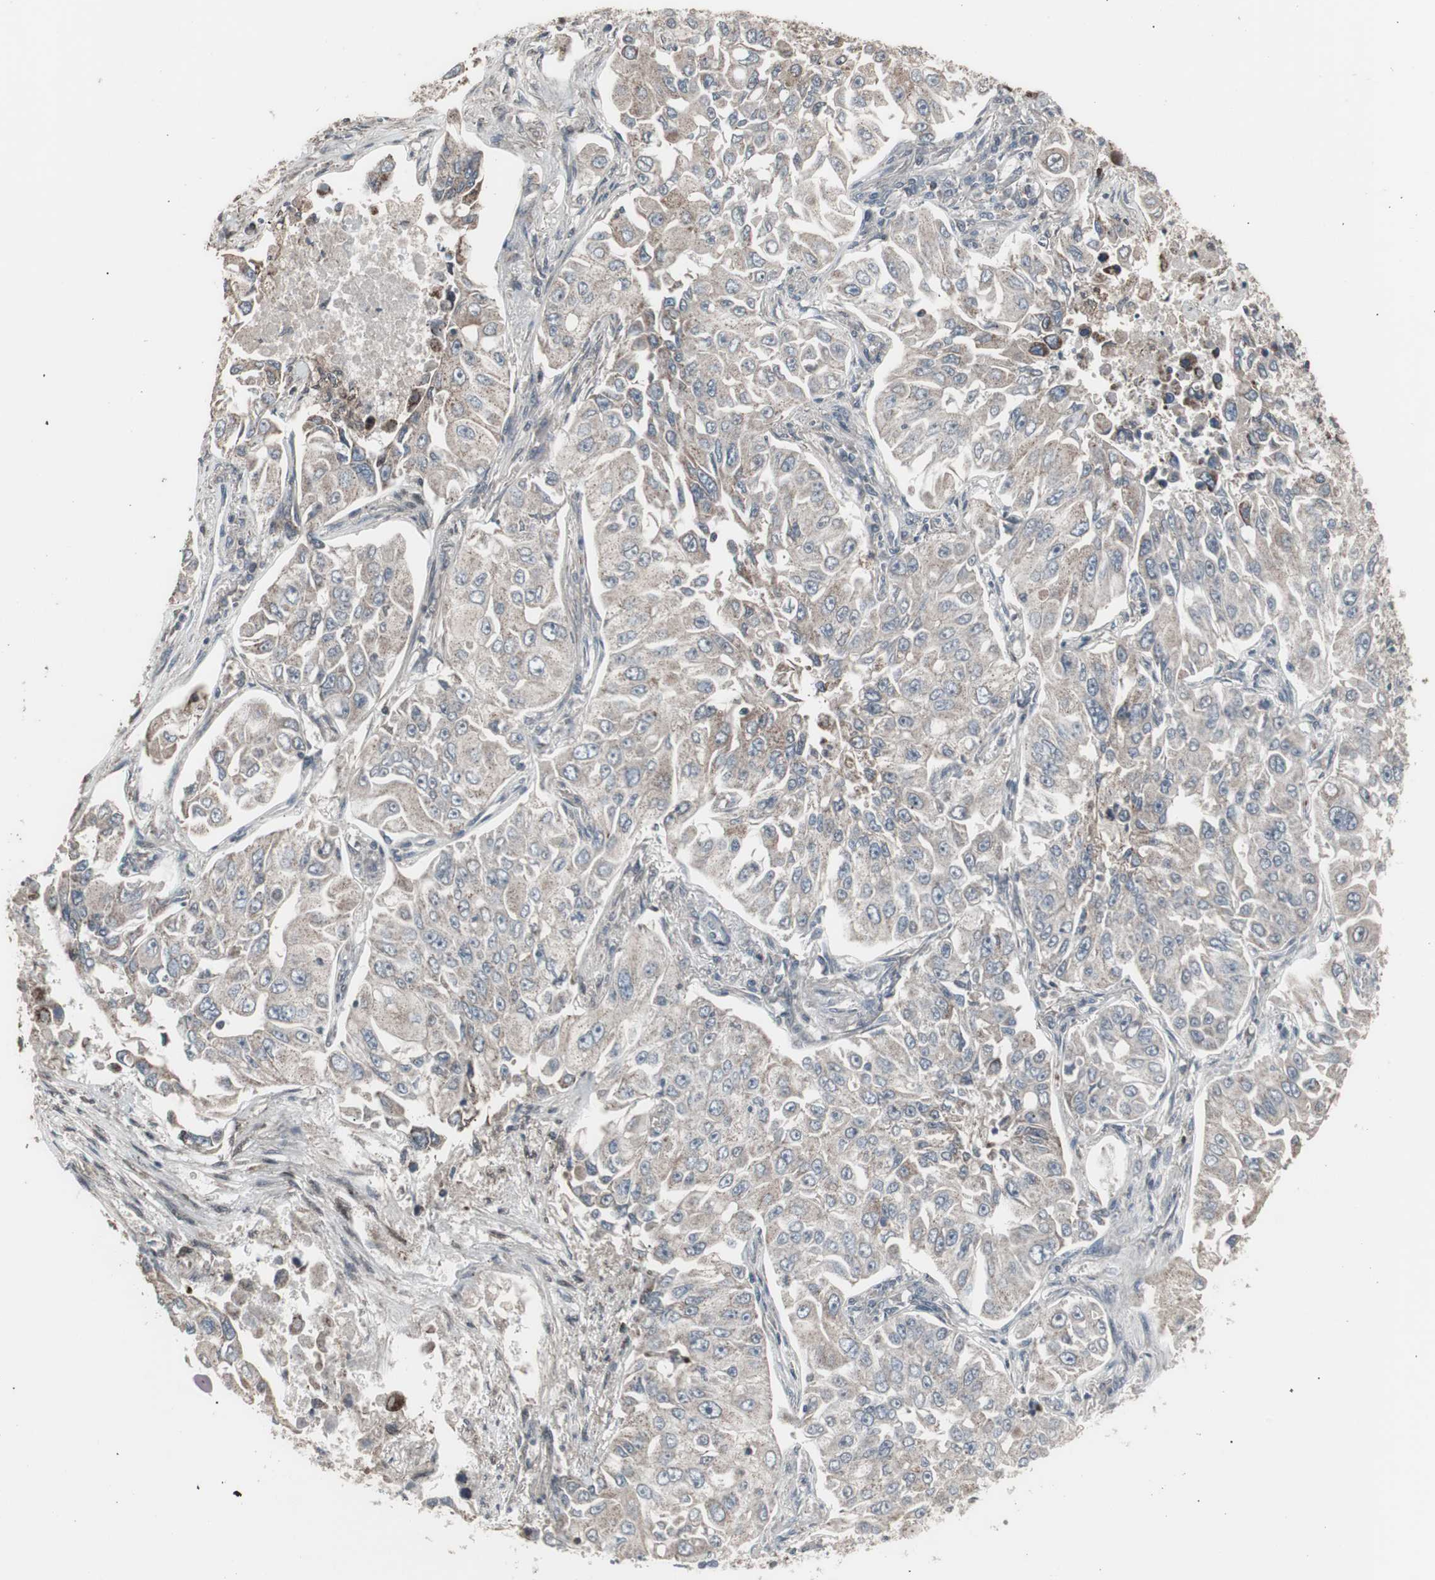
{"staining": {"intensity": "weak", "quantity": "<25%", "location": "cytoplasmic/membranous"}, "tissue": "lung cancer", "cell_type": "Tumor cells", "image_type": "cancer", "snomed": [{"axis": "morphology", "description": "Adenocarcinoma, NOS"}, {"axis": "topography", "description": "Lung"}], "caption": "Immunohistochemistry of lung adenocarcinoma shows no expression in tumor cells. Nuclei are stained in blue.", "gene": "RXRA", "patient": {"sex": "male", "age": 84}}